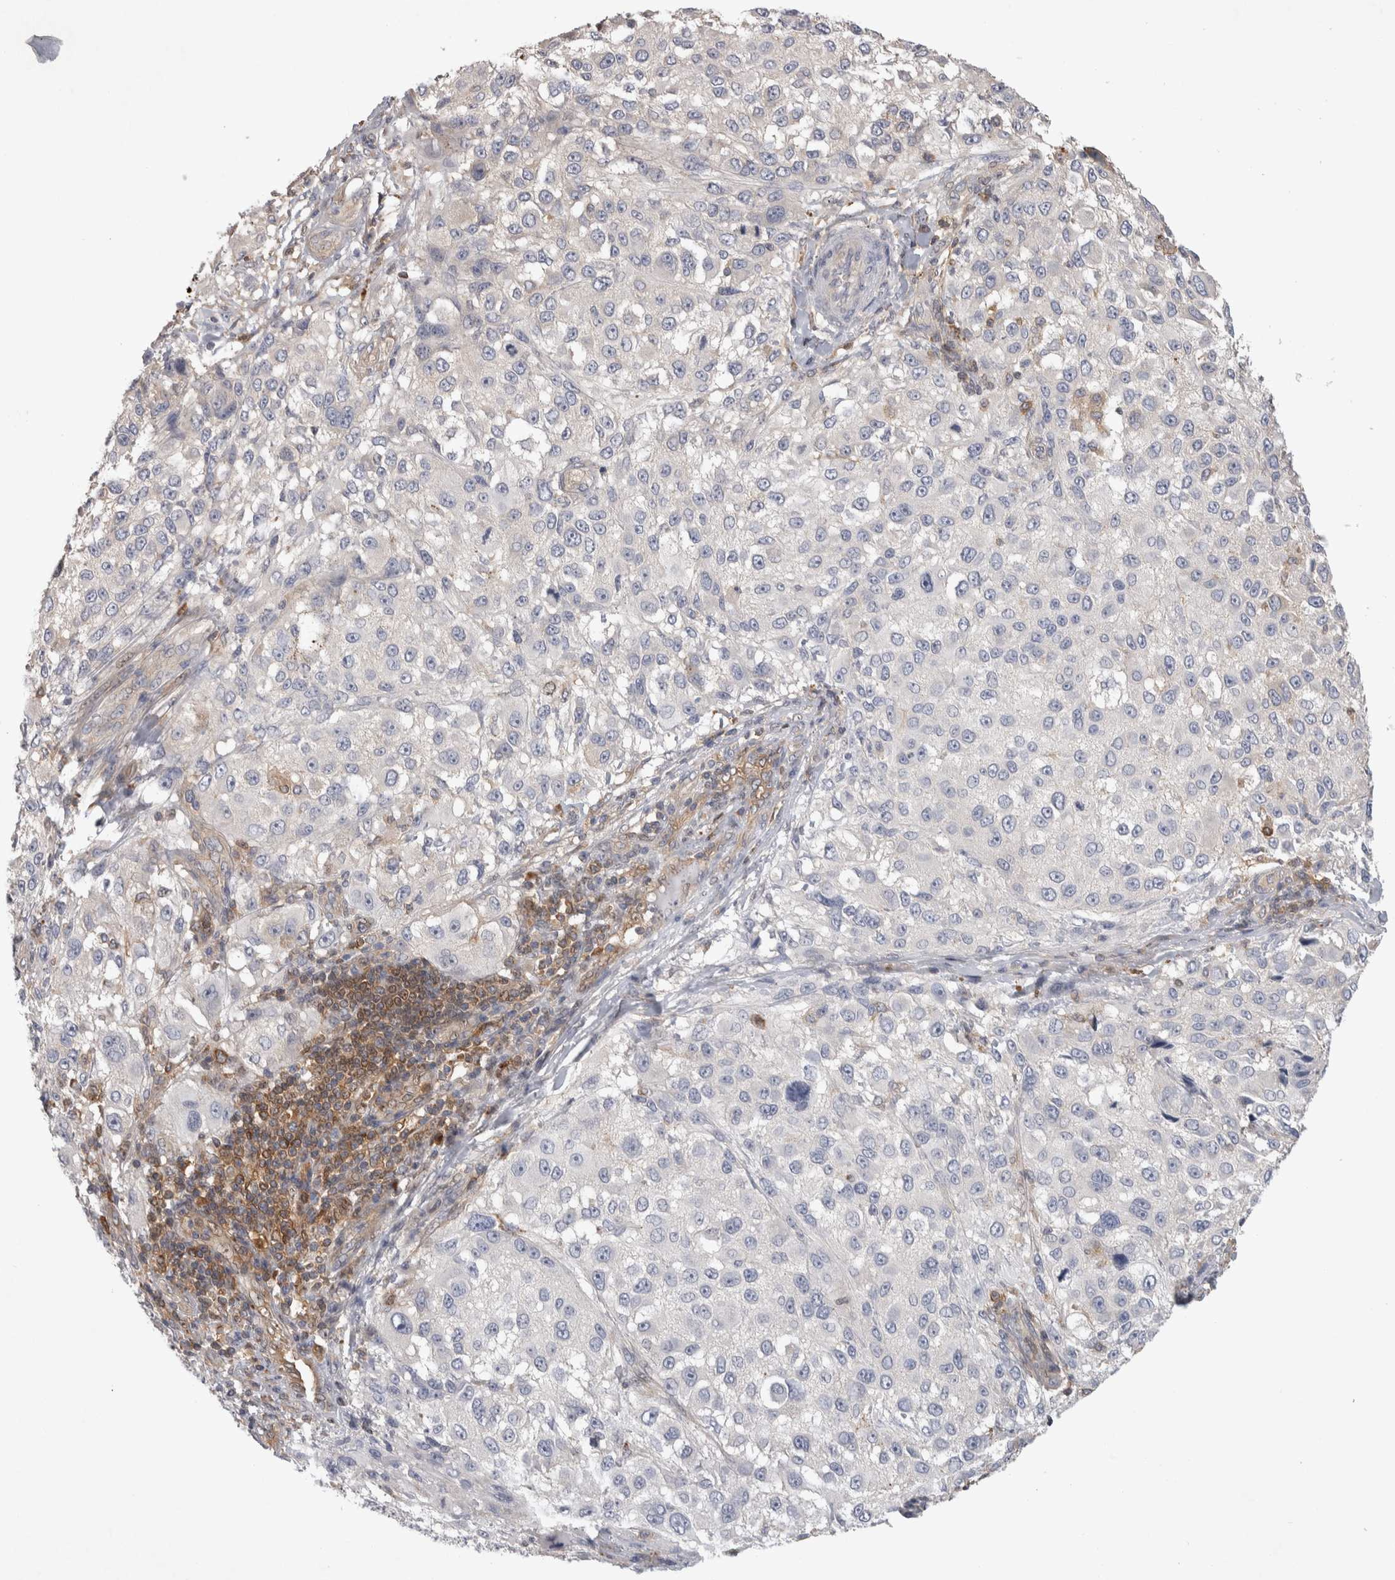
{"staining": {"intensity": "negative", "quantity": "none", "location": "none"}, "tissue": "melanoma", "cell_type": "Tumor cells", "image_type": "cancer", "snomed": [{"axis": "morphology", "description": "Necrosis, NOS"}, {"axis": "morphology", "description": "Malignant melanoma, NOS"}, {"axis": "topography", "description": "Skin"}], "caption": "IHC histopathology image of human malignant melanoma stained for a protein (brown), which demonstrates no expression in tumor cells.", "gene": "NFKB2", "patient": {"sex": "female", "age": 87}}